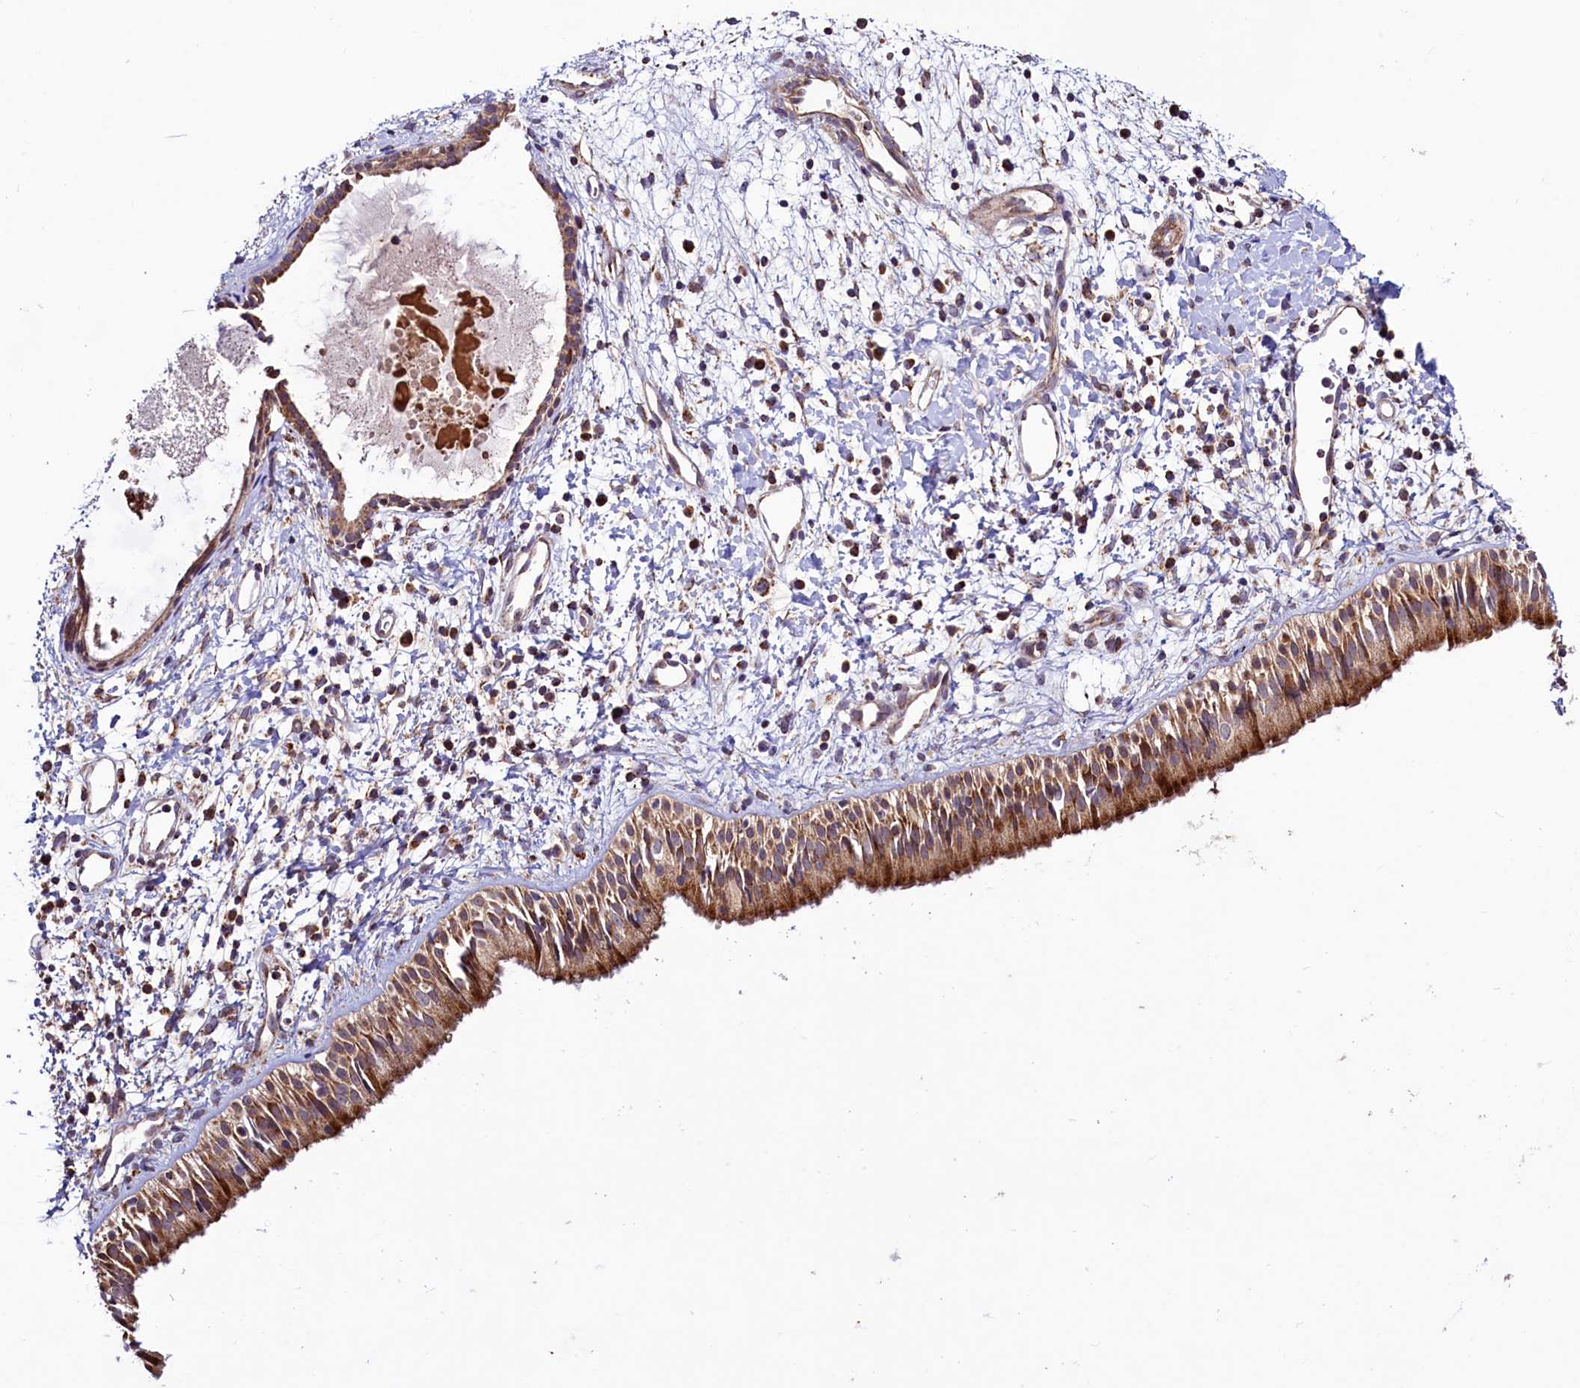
{"staining": {"intensity": "strong", "quantity": ">75%", "location": "cytoplasmic/membranous"}, "tissue": "nasopharynx", "cell_type": "Respiratory epithelial cells", "image_type": "normal", "snomed": [{"axis": "morphology", "description": "Normal tissue, NOS"}, {"axis": "topography", "description": "Nasopharynx"}], "caption": "Immunohistochemistry (IHC) photomicrograph of unremarkable nasopharynx: nasopharynx stained using immunohistochemistry demonstrates high levels of strong protein expression localized specifically in the cytoplasmic/membranous of respiratory epithelial cells, appearing as a cytoplasmic/membranous brown color.", "gene": "STARD5", "patient": {"sex": "male", "age": 22}}